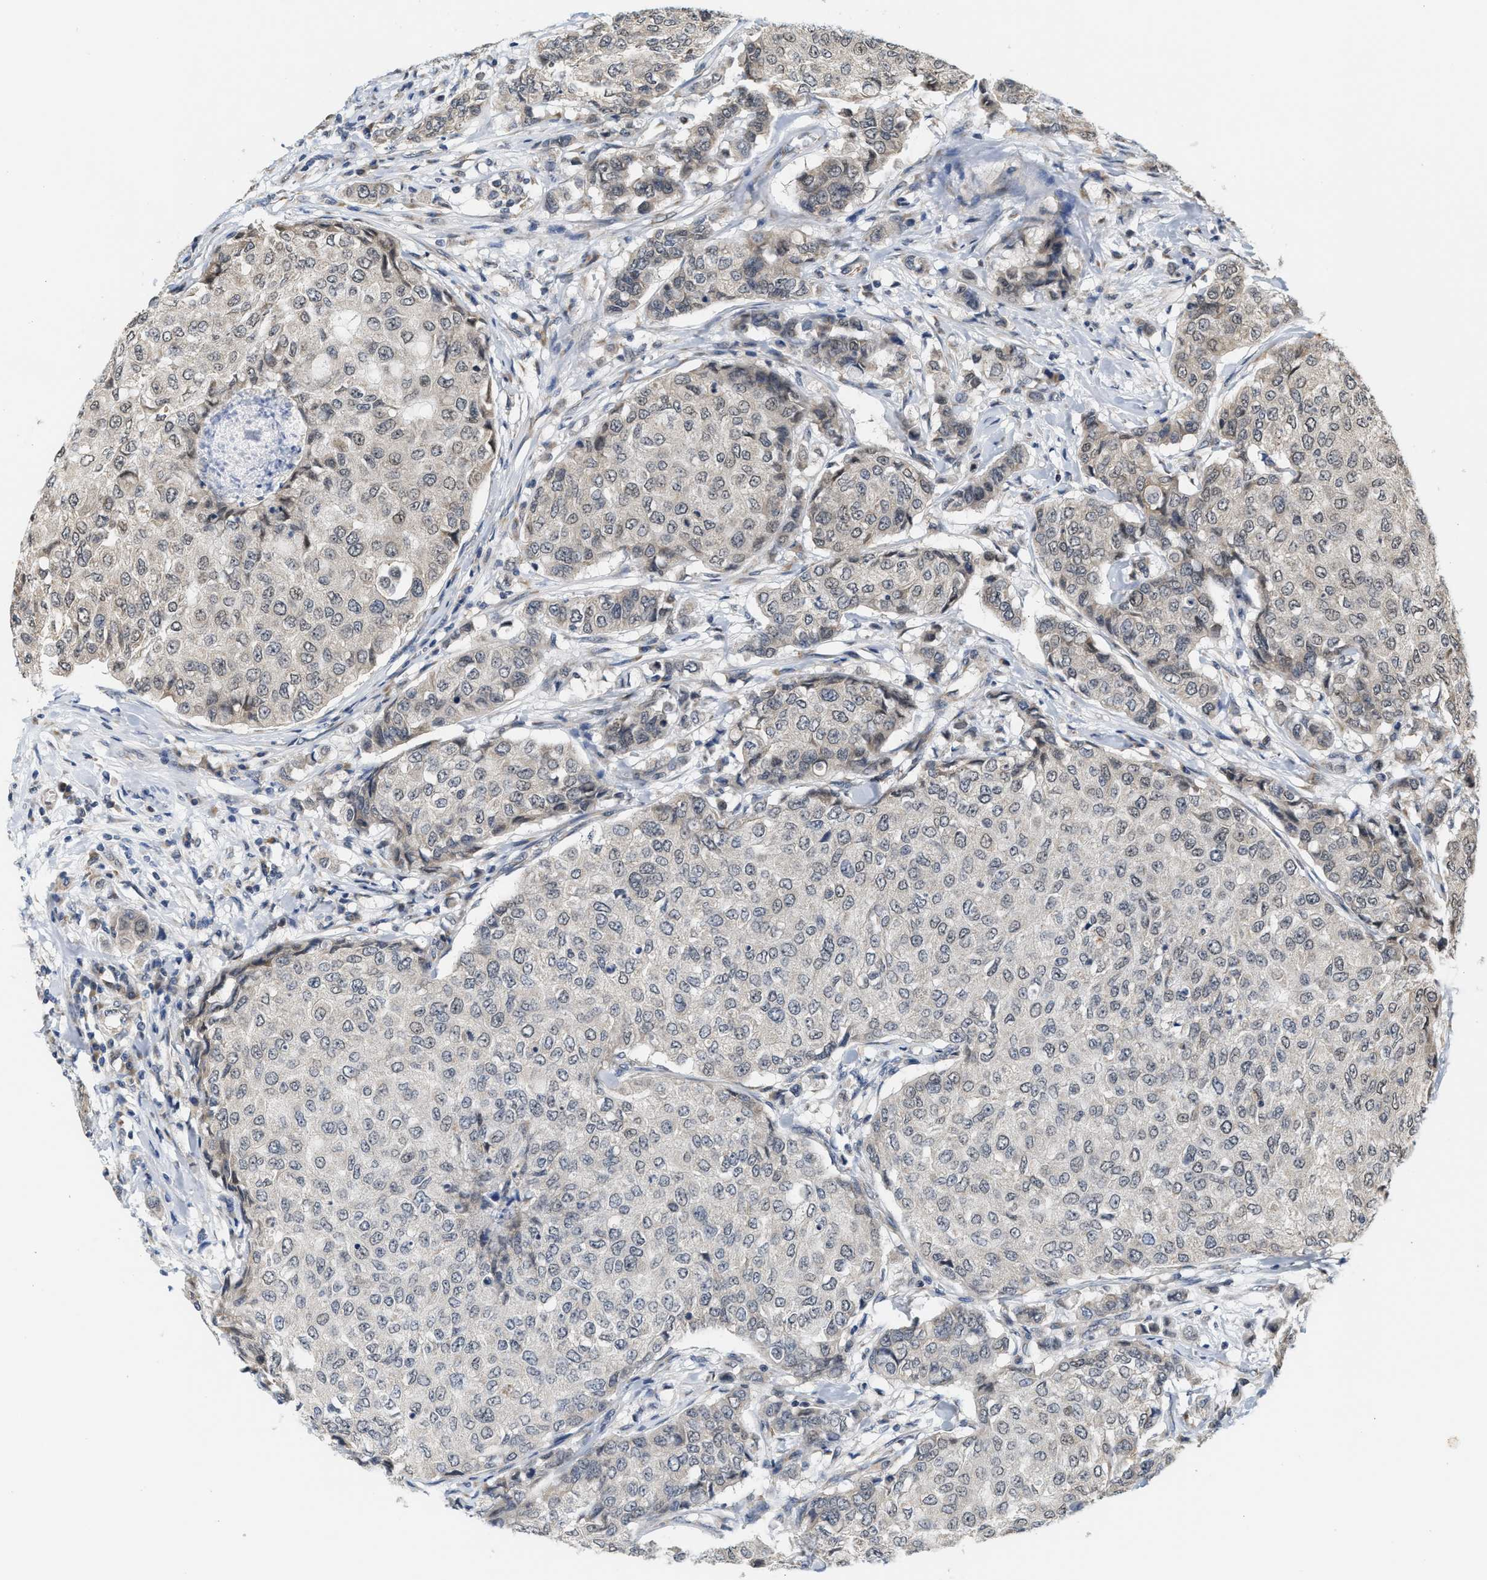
{"staining": {"intensity": "weak", "quantity": "25%-75%", "location": "cytoplasmic/membranous"}, "tissue": "breast cancer", "cell_type": "Tumor cells", "image_type": "cancer", "snomed": [{"axis": "morphology", "description": "Duct carcinoma"}, {"axis": "topography", "description": "Breast"}], "caption": "Weak cytoplasmic/membranous protein expression is seen in approximately 25%-75% of tumor cells in breast cancer (infiltrating ductal carcinoma).", "gene": "GIGYF1", "patient": {"sex": "female", "age": 27}}